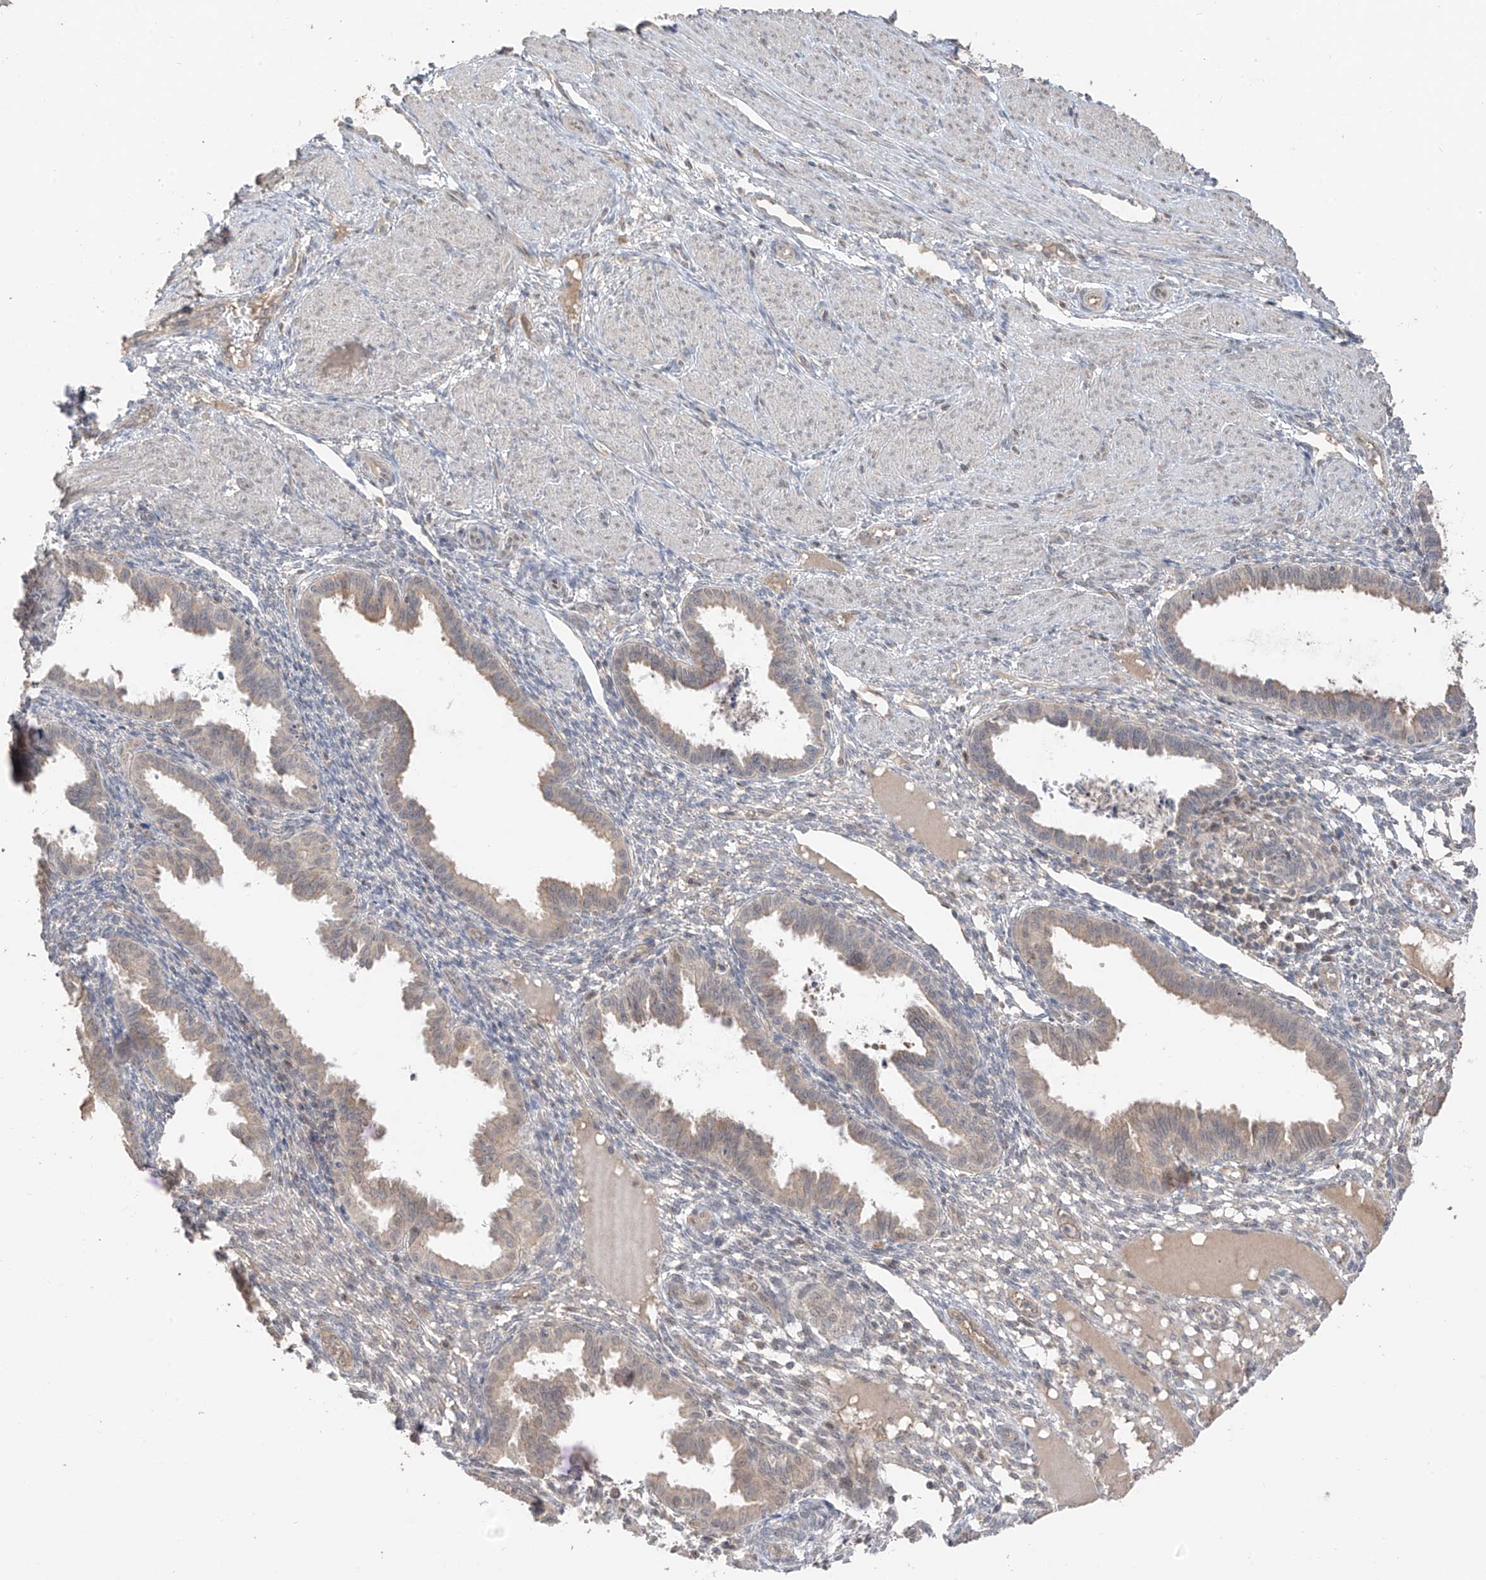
{"staining": {"intensity": "weak", "quantity": "<25%", "location": "cytoplasmic/membranous"}, "tissue": "endometrium", "cell_type": "Cells in endometrial stroma", "image_type": "normal", "snomed": [{"axis": "morphology", "description": "Normal tissue, NOS"}, {"axis": "topography", "description": "Endometrium"}], "caption": "Protein analysis of benign endometrium displays no significant positivity in cells in endometrial stroma. (DAB immunohistochemistry (IHC) visualized using brightfield microscopy, high magnification).", "gene": "COLGALT2", "patient": {"sex": "female", "age": 33}}